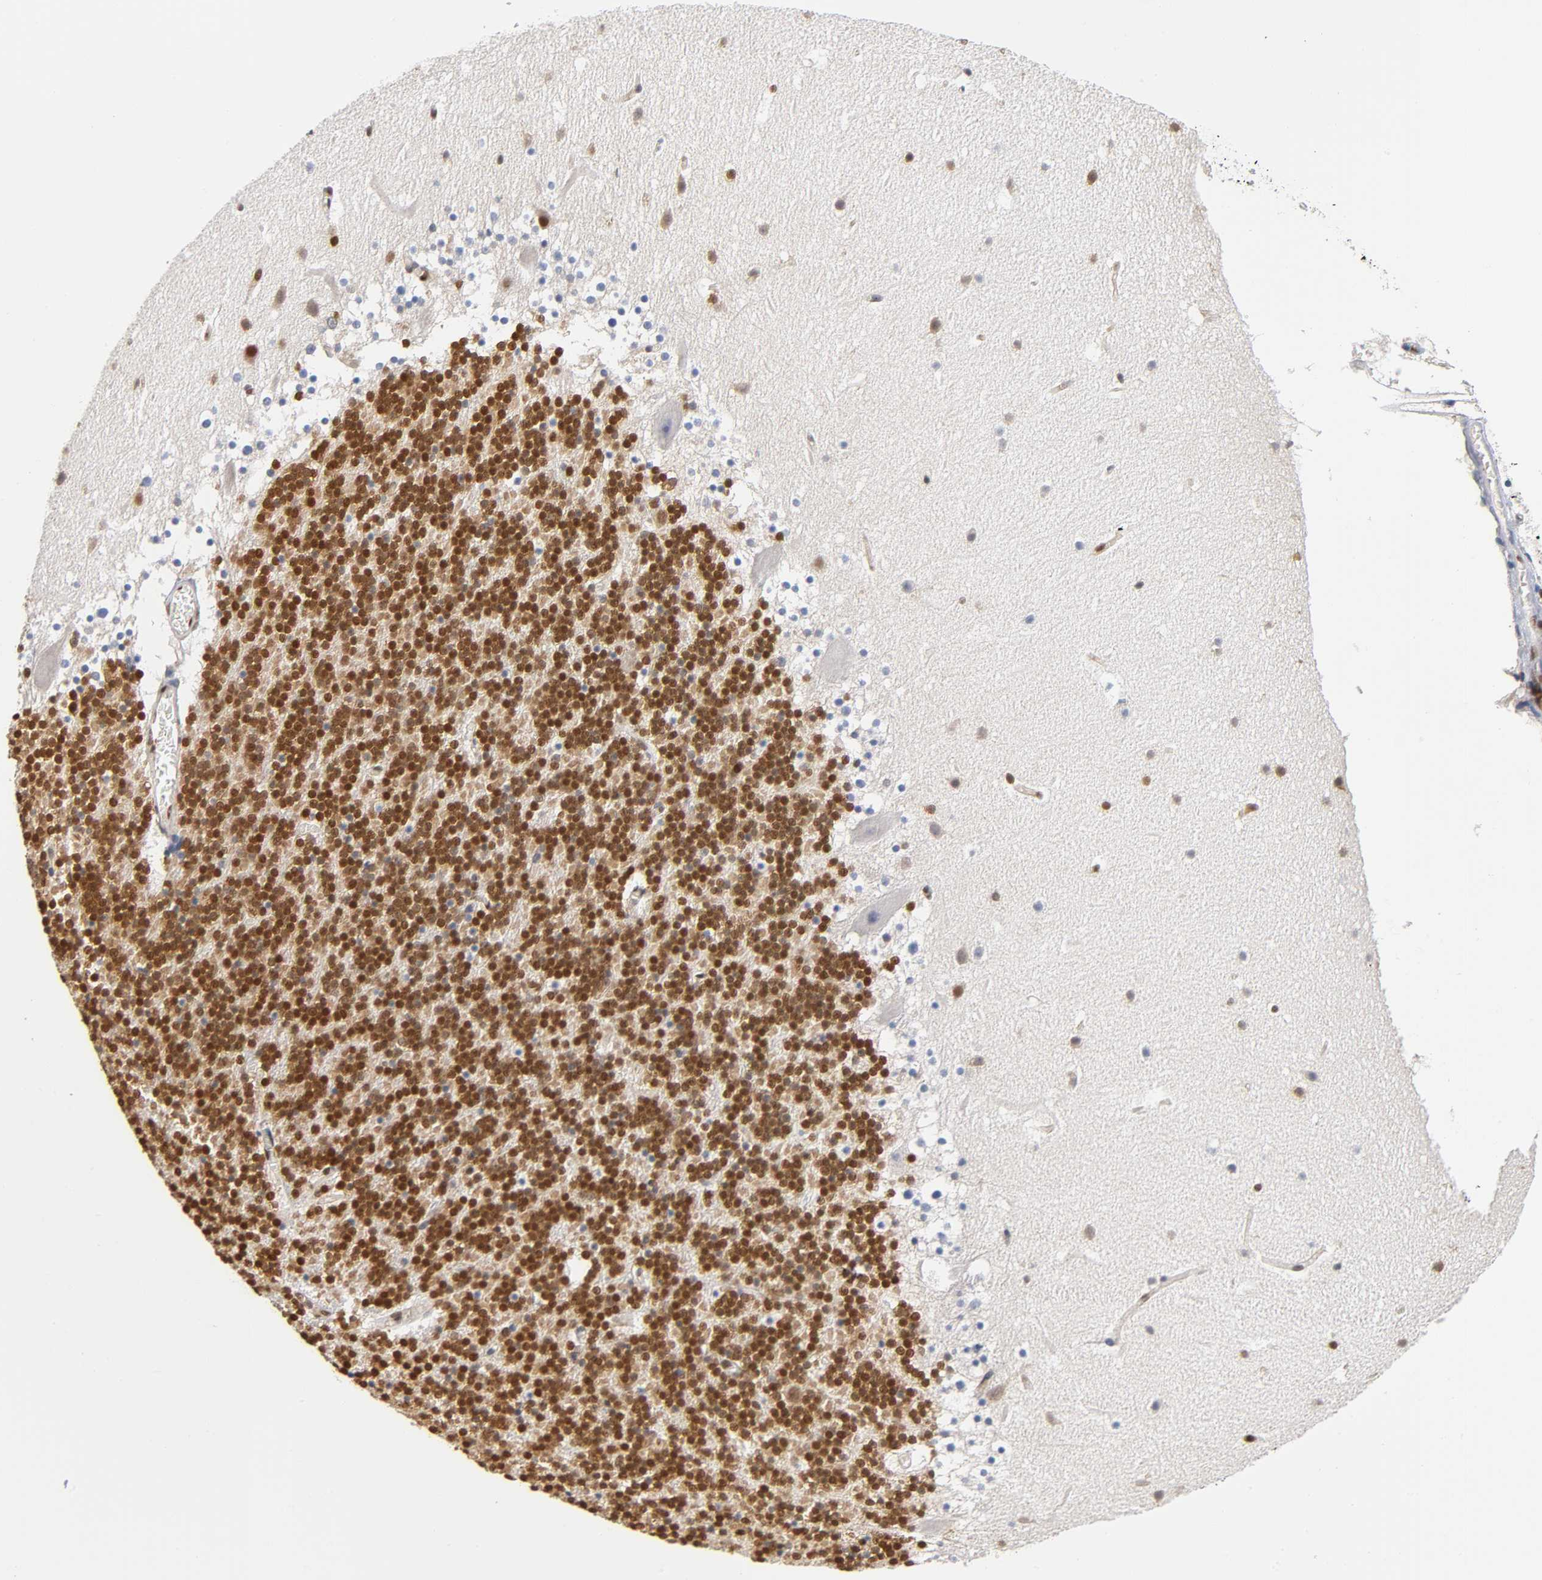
{"staining": {"intensity": "strong", "quantity": ">75%", "location": "nuclear"}, "tissue": "cerebellum", "cell_type": "Cells in granular layer", "image_type": "normal", "snomed": [{"axis": "morphology", "description": "Normal tissue, NOS"}, {"axis": "topography", "description": "Cerebellum"}], "caption": "Immunohistochemistry (IHC) staining of normal cerebellum, which reveals high levels of strong nuclear positivity in about >75% of cells in granular layer indicating strong nuclear protein expression. The staining was performed using DAB (3,3'-diaminobenzidine) (brown) for protein detection and nuclei were counterstained in hematoxylin (blue).", "gene": "ILKAP", "patient": {"sex": "male", "age": 45}}